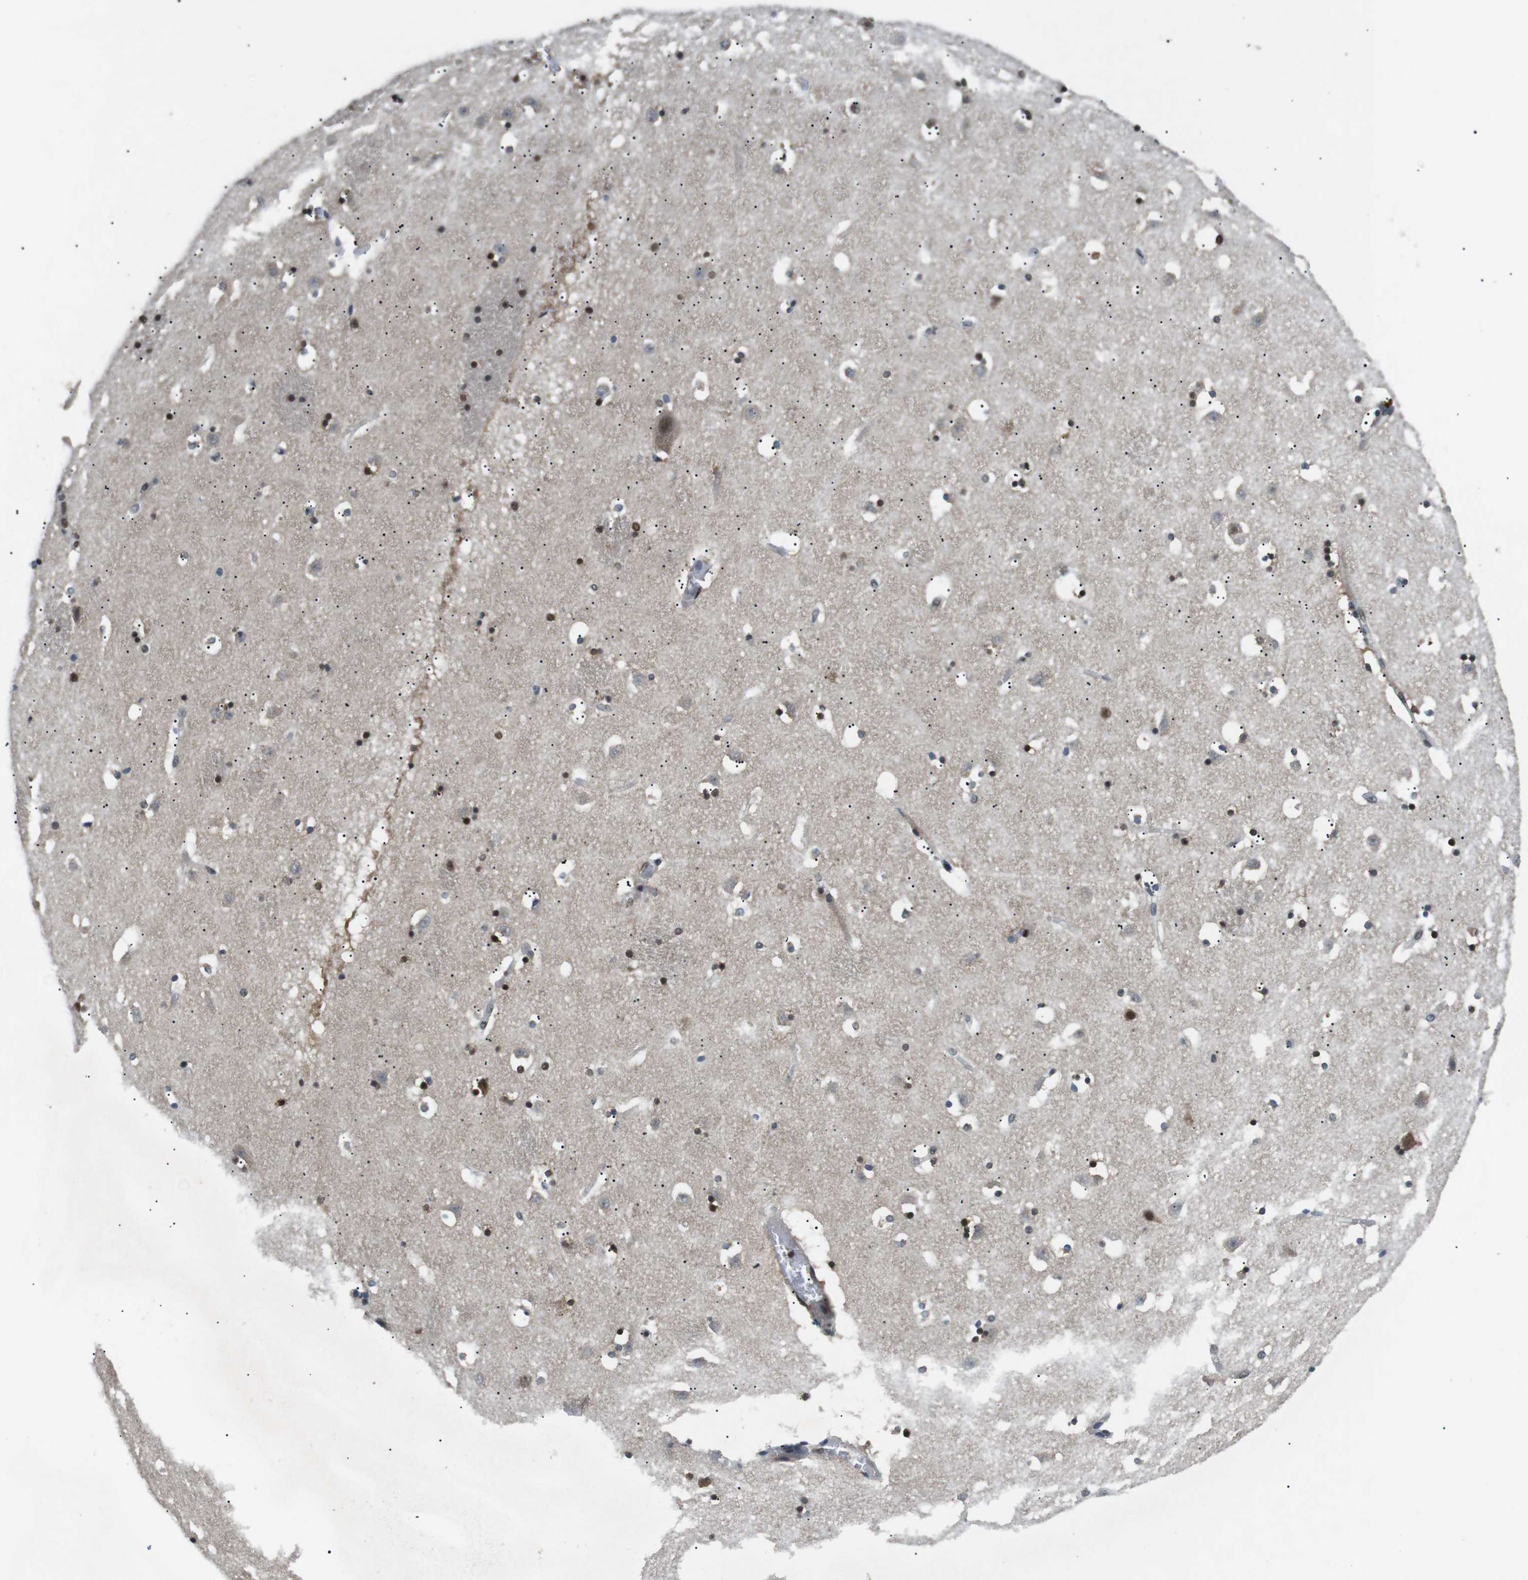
{"staining": {"intensity": "strong", "quantity": ">75%", "location": "nuclear"}, "tissue": "caudate", "cell_type": "Glial cells", "image_type": "normal", "snomed": [{"axis": "morphology", "description": "Normal tissue, NOS"}, {"axis": "topography", "description": "Lateral ventricle wall"}], "caption": "Protein staining of normal caudate reveals strong nuclear staining in about >75% of glial cells.", "gene": "ORAI3", "patient": {"sex": "male", "age": 45}}